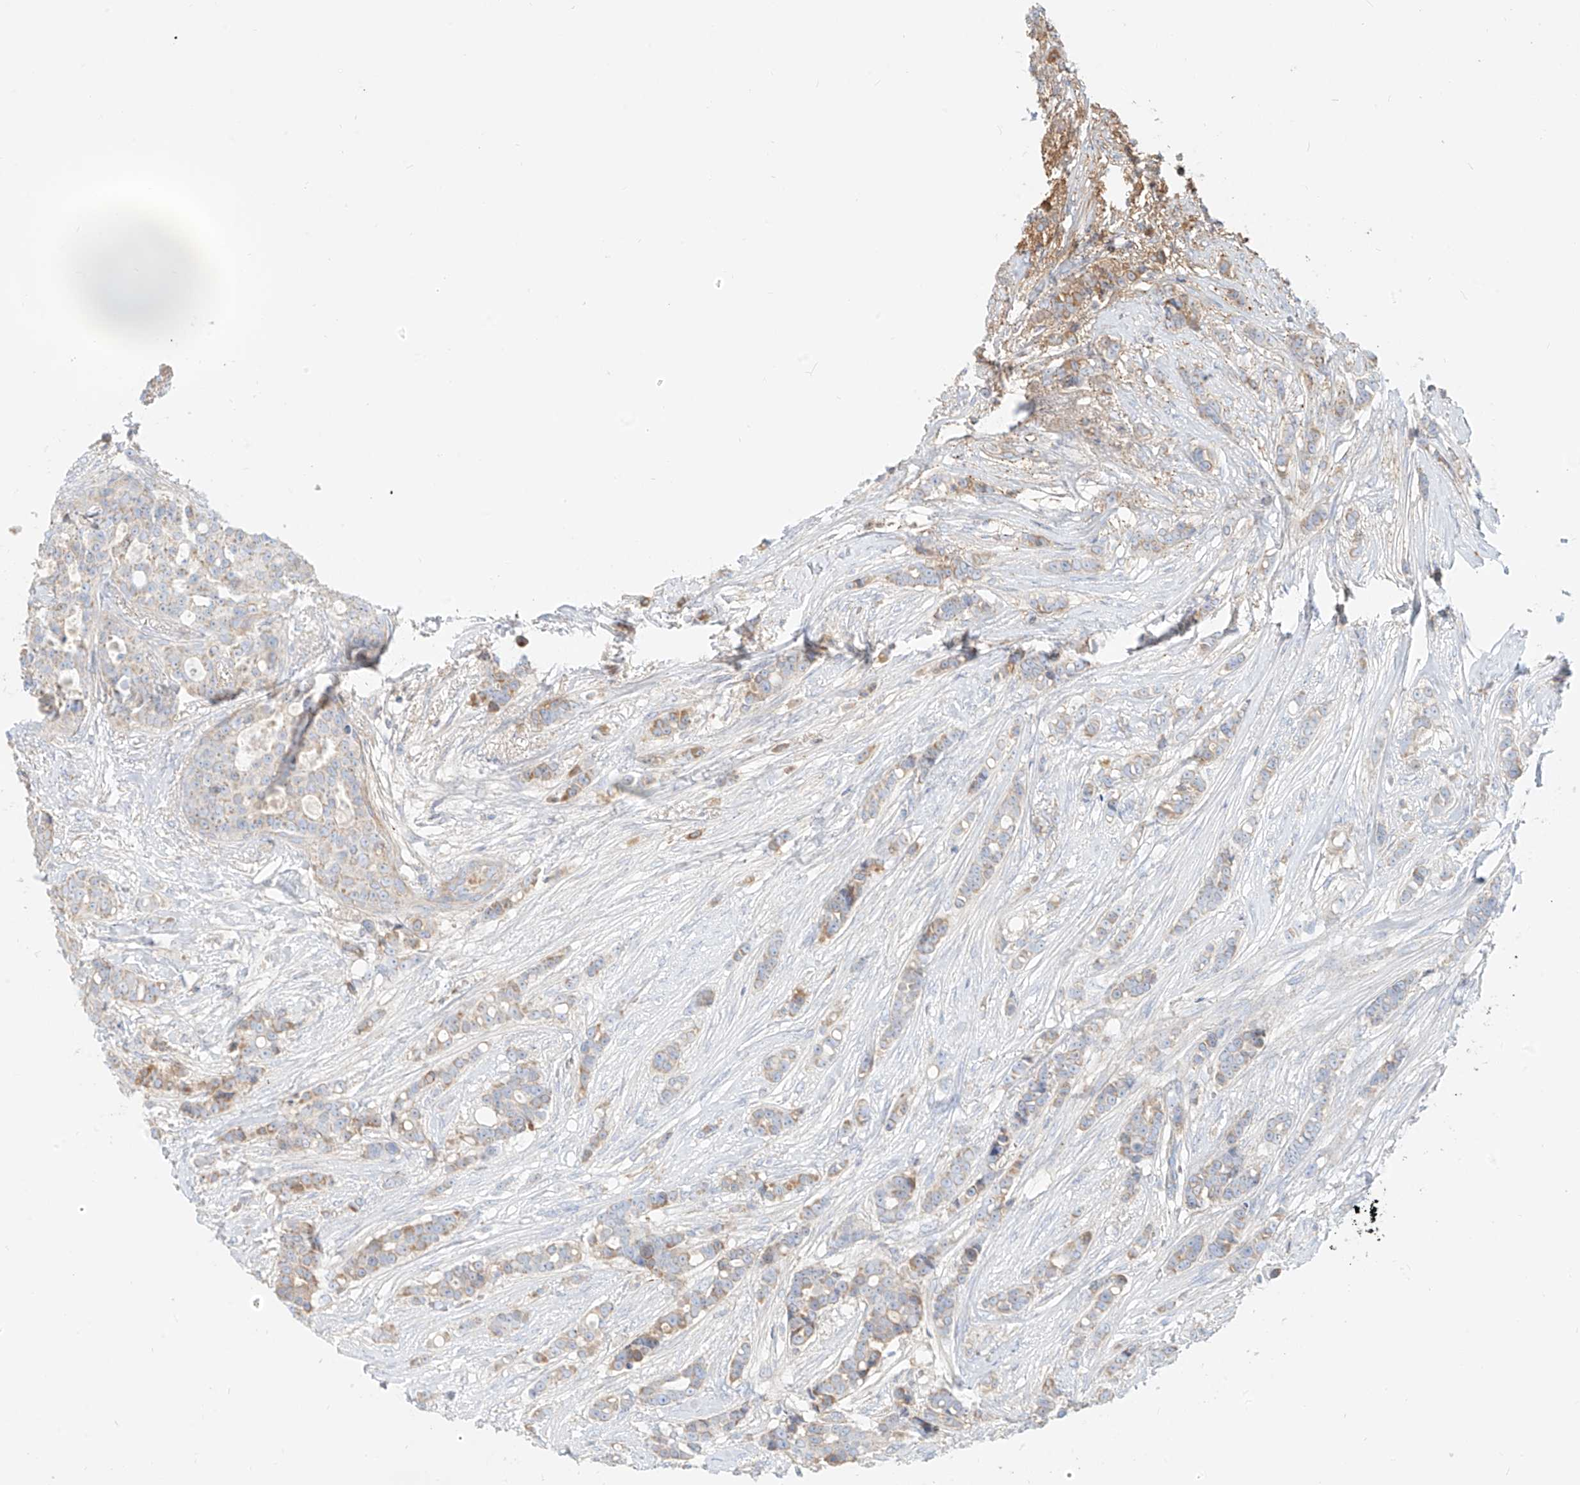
{"staining": {"intensity": "moderate", "quantity": "25%-75%", "location": "cytoplasmic/membranous"}, "tissue": "breast cancer", "cell_type": "Tumor cells", "image_type": "cancer", "snomed": [{"axis": "morphology", "description": "Lobular carcinoma"}, {"axis": "topography", "description": "Breast"}], "caption": "Protein positivity by immunohistochemistry demonstrates moderate cytoplasmic/membranous staining in approximately 25%-75% of tumor cells in breast cancer (lobular carcinoma).", "gene": "OCSTAMP", "patient": {"sex": "female", "age": 51}}